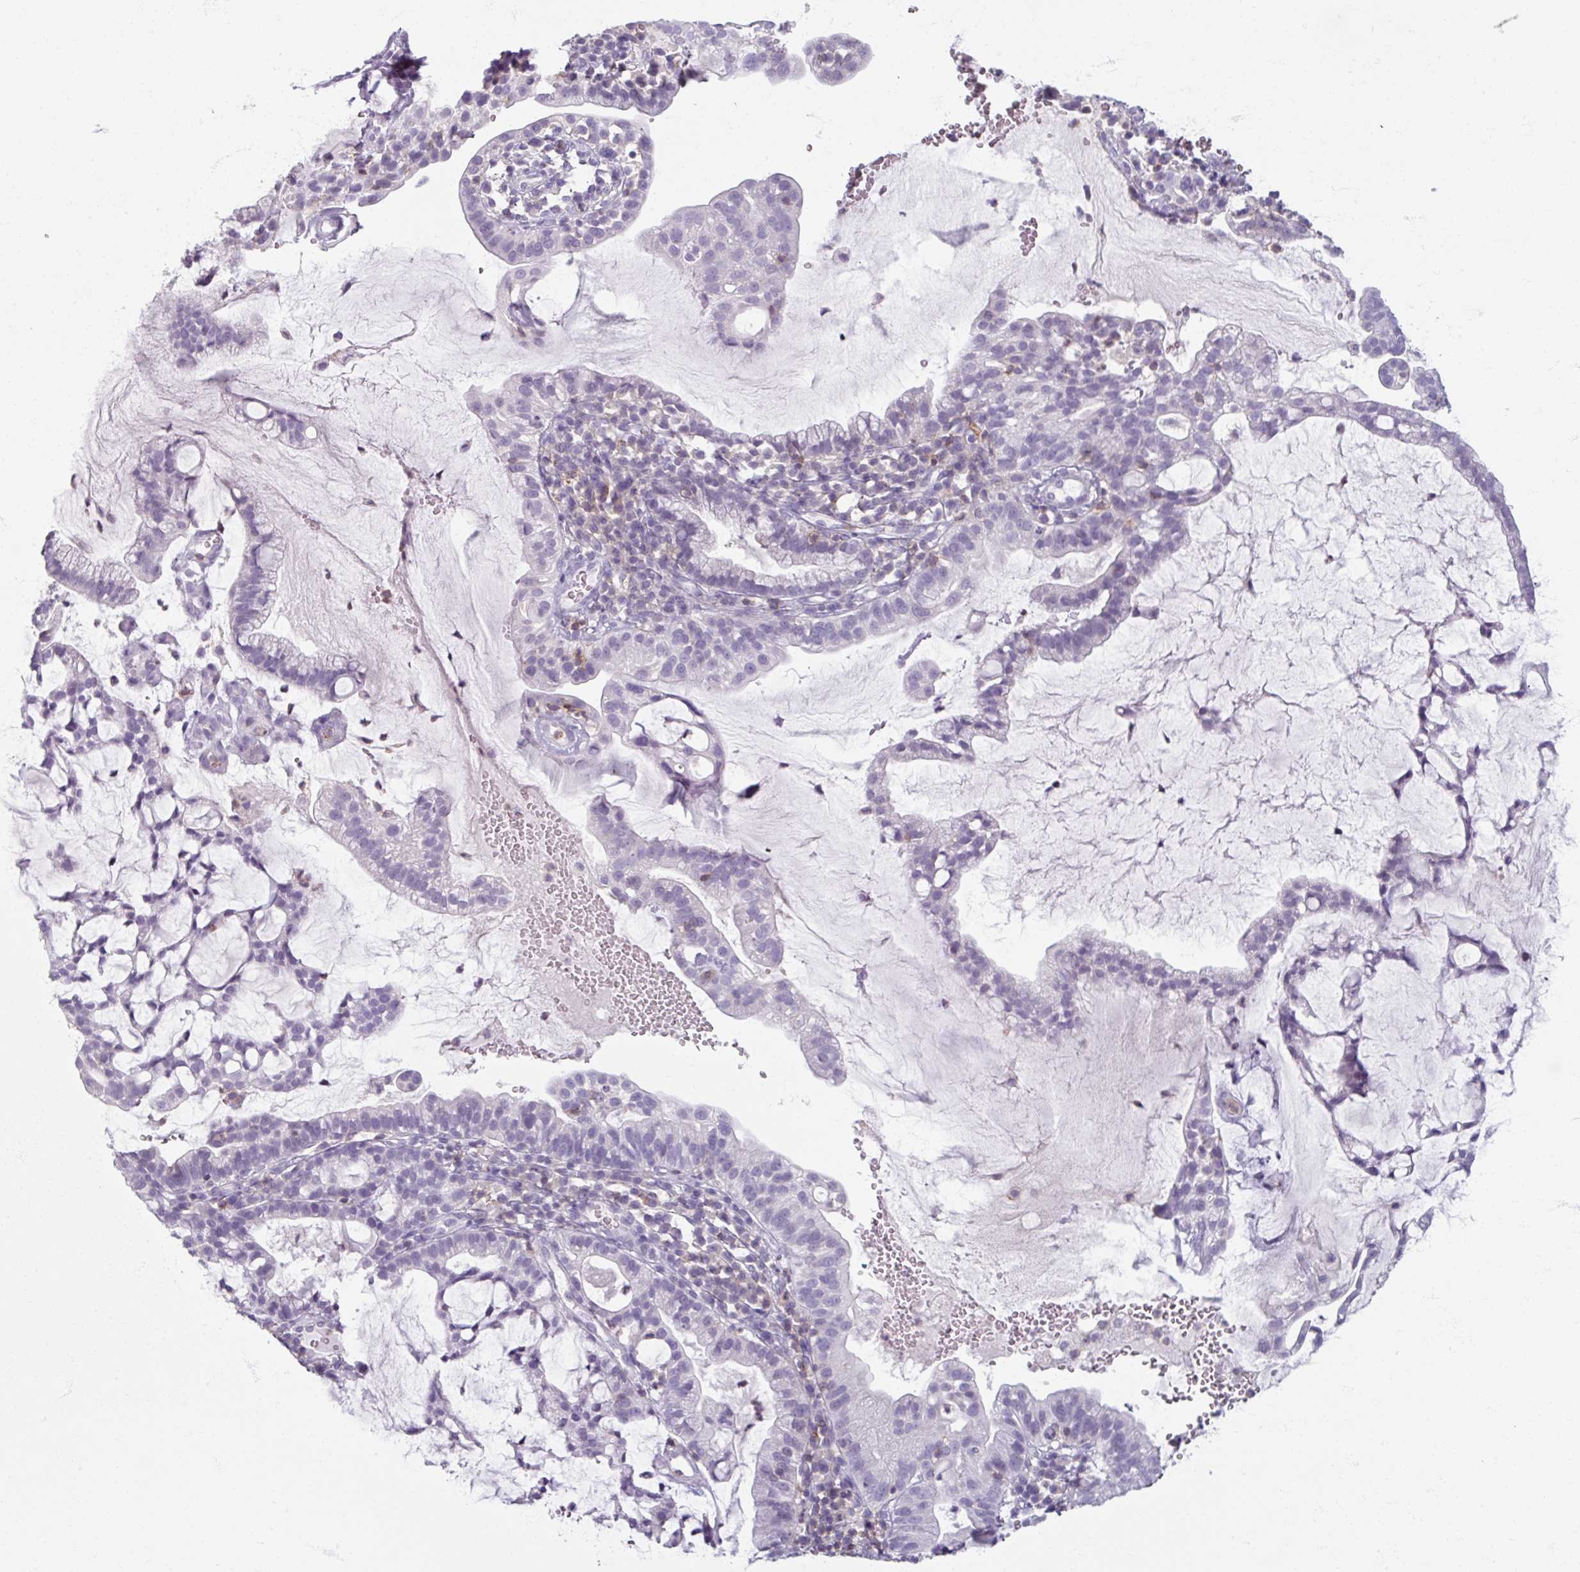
{"staining": {"intensity": "negative", "quantity": "none", "location": "none"}, "tissue": "cervical cancer", "cell_type": "Tumor cells", "image_type": "cancer", "snomed": [{"axis": "morphology", "description": "Adenocarcinoma, NOS"}, {"axis": "topography", "description": "Cervix"}], "caption": "The histopathology image demonstrates no significant expression in tumor cells of cervical cancer.", "gene": "PTPRC", "patient": {"sex": "female", "age": 41}}